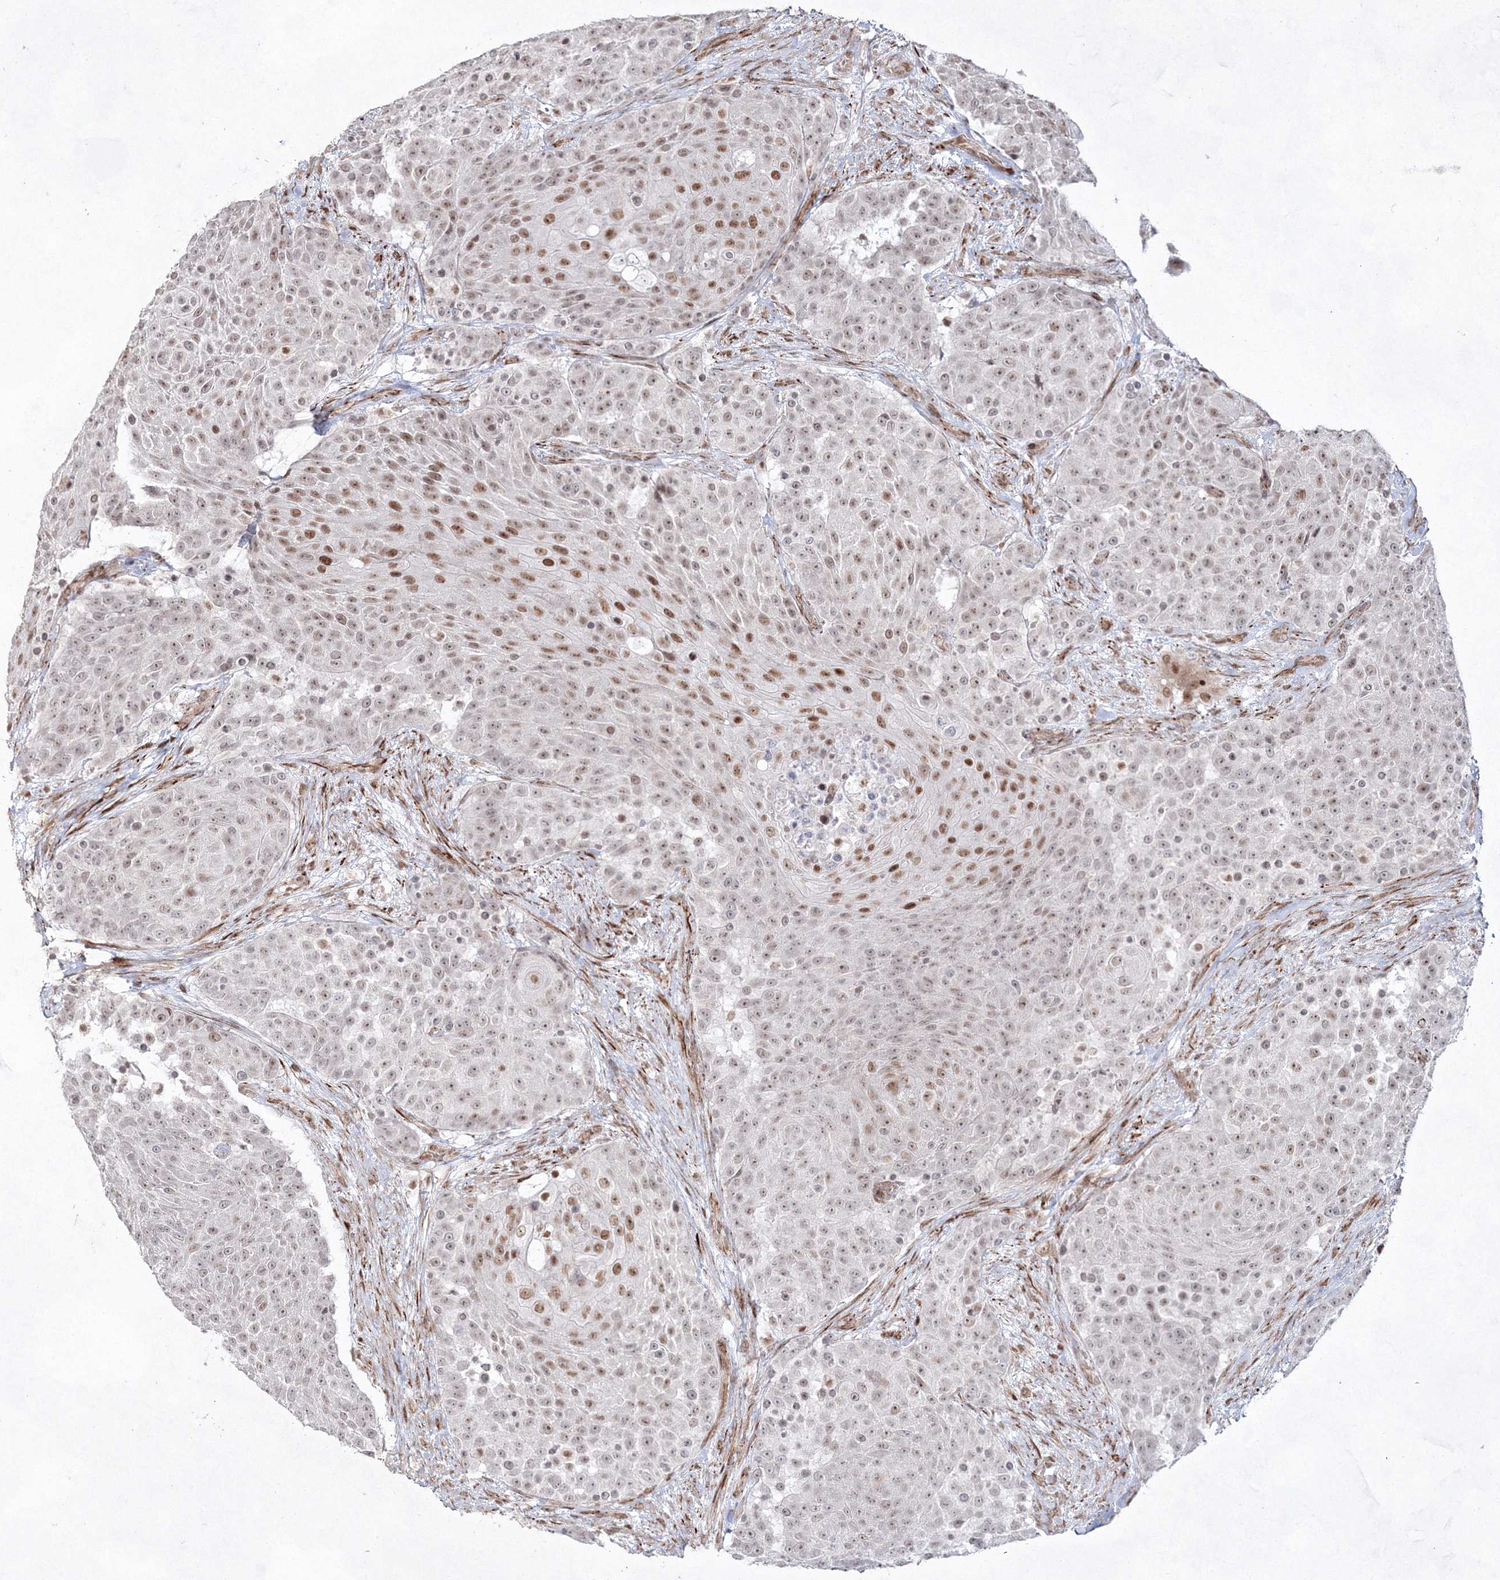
{"staining": {"intensity": "moderate", "quantity": "25%-75%", "location": "nuclear"}, "tissue": "urothelial cancer", "cell_type": "Tumor cells", "image_type": "cancer", "snomed": [{"axis": "morphology", "description": "Urothelial carcinoma, High grade"}, {"axis": "topography", "description": "Urinary bladder"}], "caption": "IHC histopathology image of neoplastic tissue: human high-grade urothelial carcinoma stained using immunohistochemistry (IHC) reveals medium levels of moderate protein expression localized specifically in the nuclear of tumor cells, appearing as a nuclear brown color.", "gene": "SNIP1", "patient": {"sex": "female", "age": 63}}